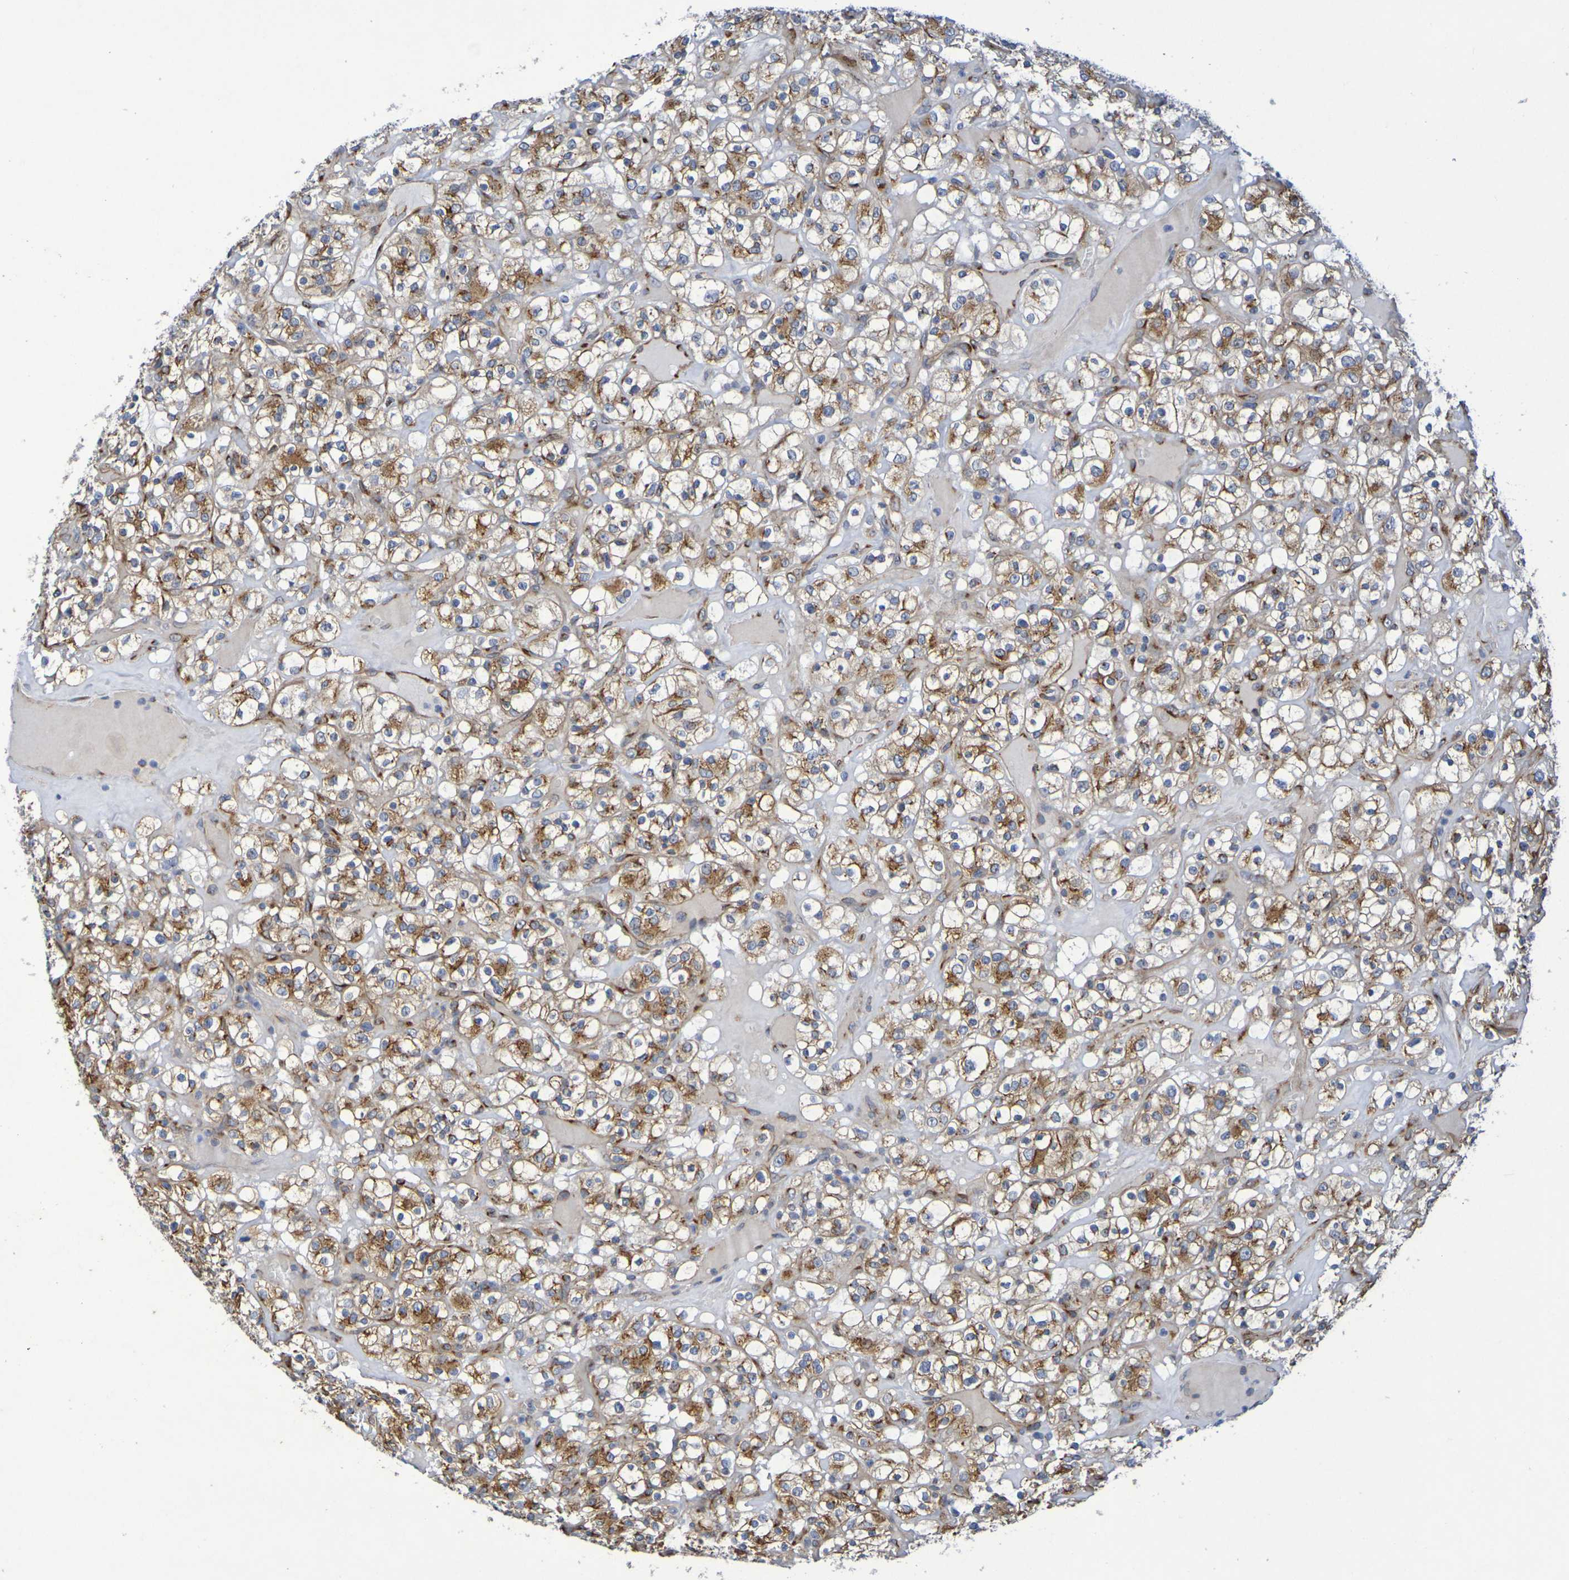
{"staining": {"intensity": "moderate", "quantity": ">75%", "location": "cytoplasmic/membranous"}, "tissue": "renal cancer", "cell_type": "Tumor cells", "image_type": "cancer", "snomed": [{"axis": "morphology", "description": "Normal tissue, NOS"}, {"axis": "morphology", "description": "Adenocarcinoma, NOS"}, {"axis": "topography", "description": "Kidney"}], "caption": "There is medium levels of moderate cytoplasmic/membranous positivity in tumor cells of adenocarcinoma (renal), as demonstrated by immunohistochemical staining (brown color).", "gene": "DCP2", "patient": {"sex": "female", "age": 72}}